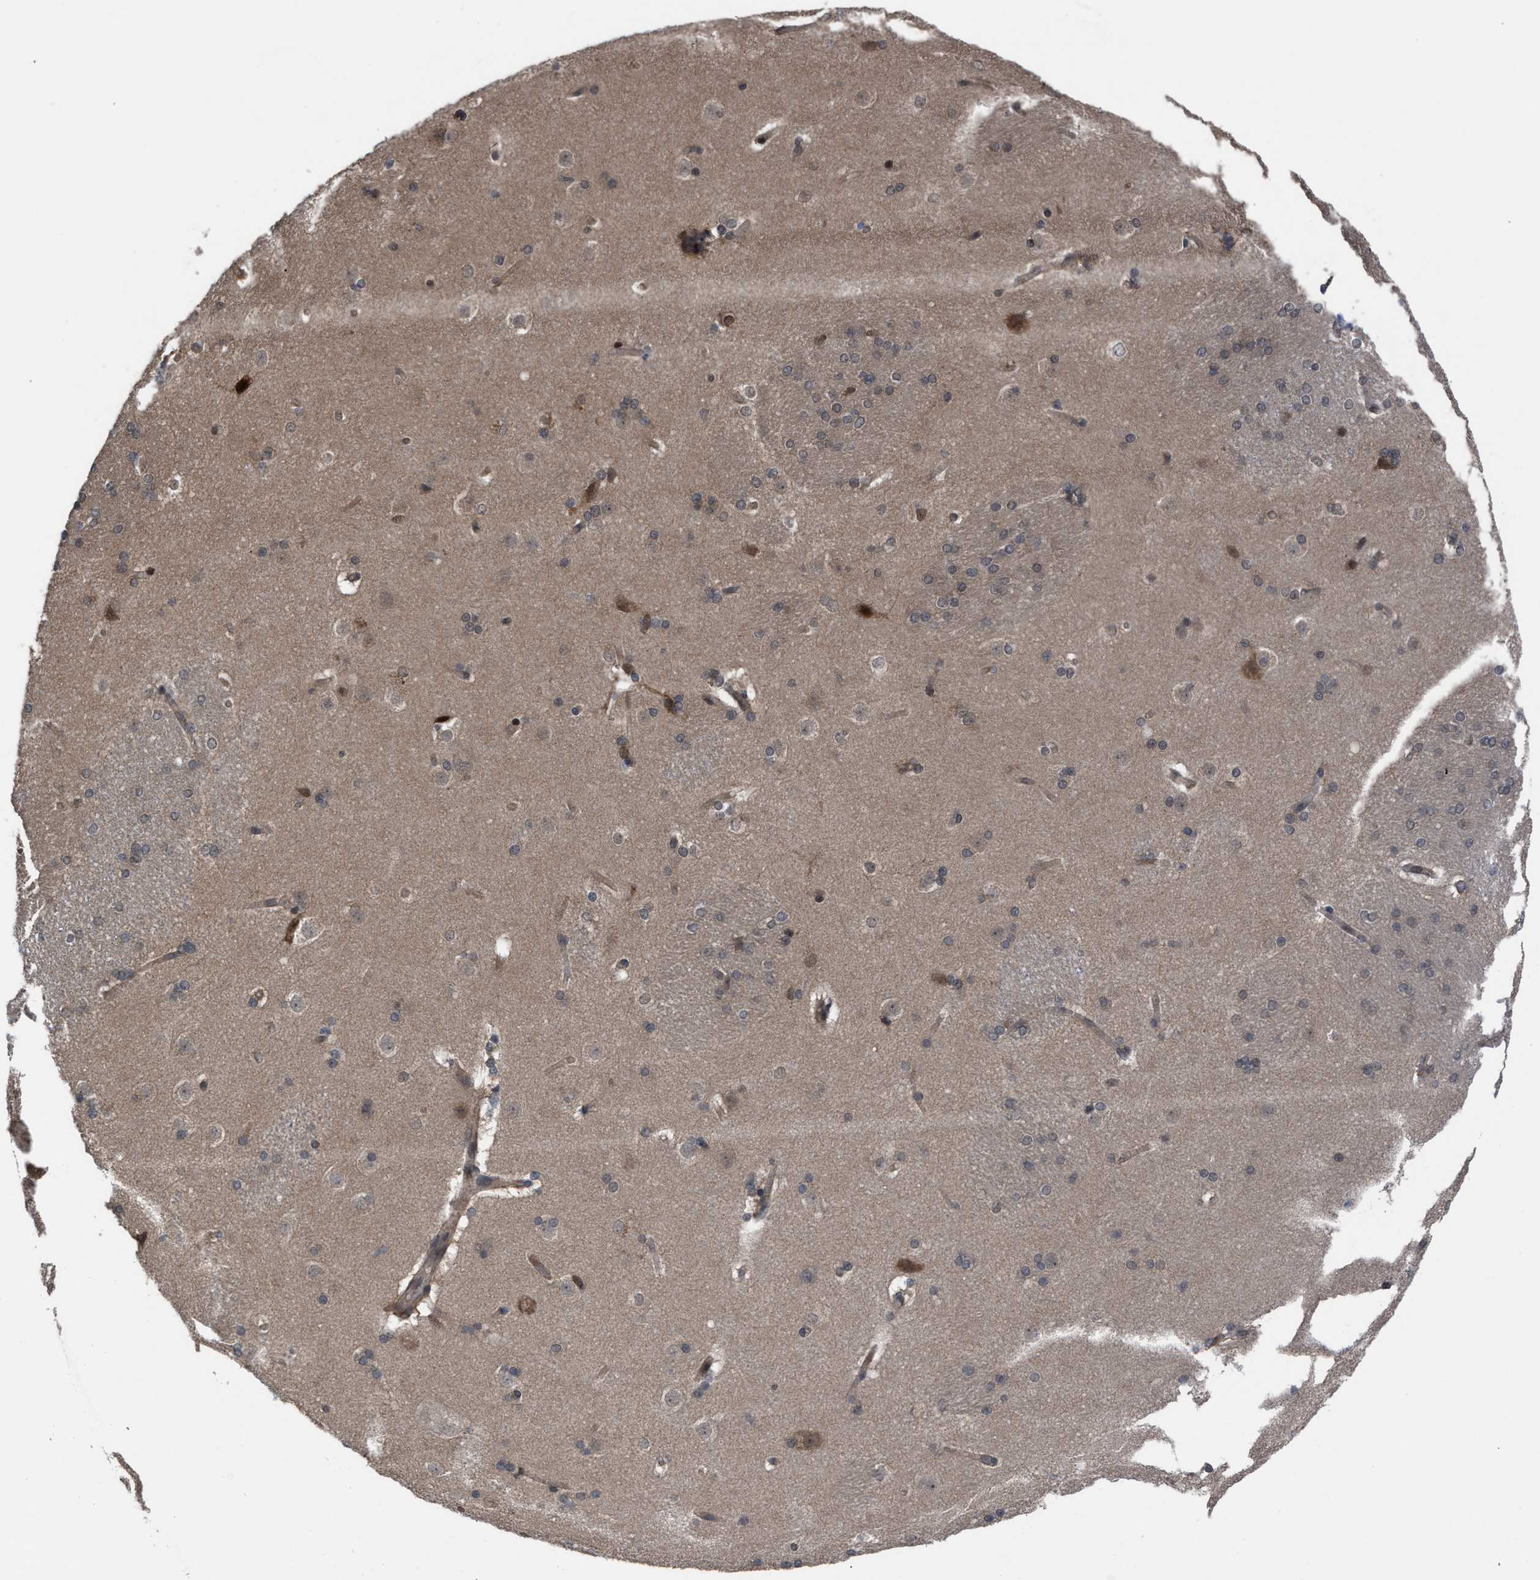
{"staining": {"intensity": "weak", "quantity": "25%-75%", "location": "cytoplasmic/membranous"}, "tissue": "caudate", "cell_type": "Glial cells", "image_type": "normal", "snomed": [{"axis": "morphology", "description": "Normal tissue, NOS"}, {"axis": "topography", "description": "Lateral ventricle wall"}], "caption": "Immunohistochemistry photomicrograph of benign caudate: human caudate stained using immunohistochemistry displays low levels of weak protein expression localized specifically in the cytoplasmic/membranous of glial cells, appearing as a cytoplasmic/membranous brown color.", "gene": "TP53BP2", "patient": {"sex": "female", "age": 19}}